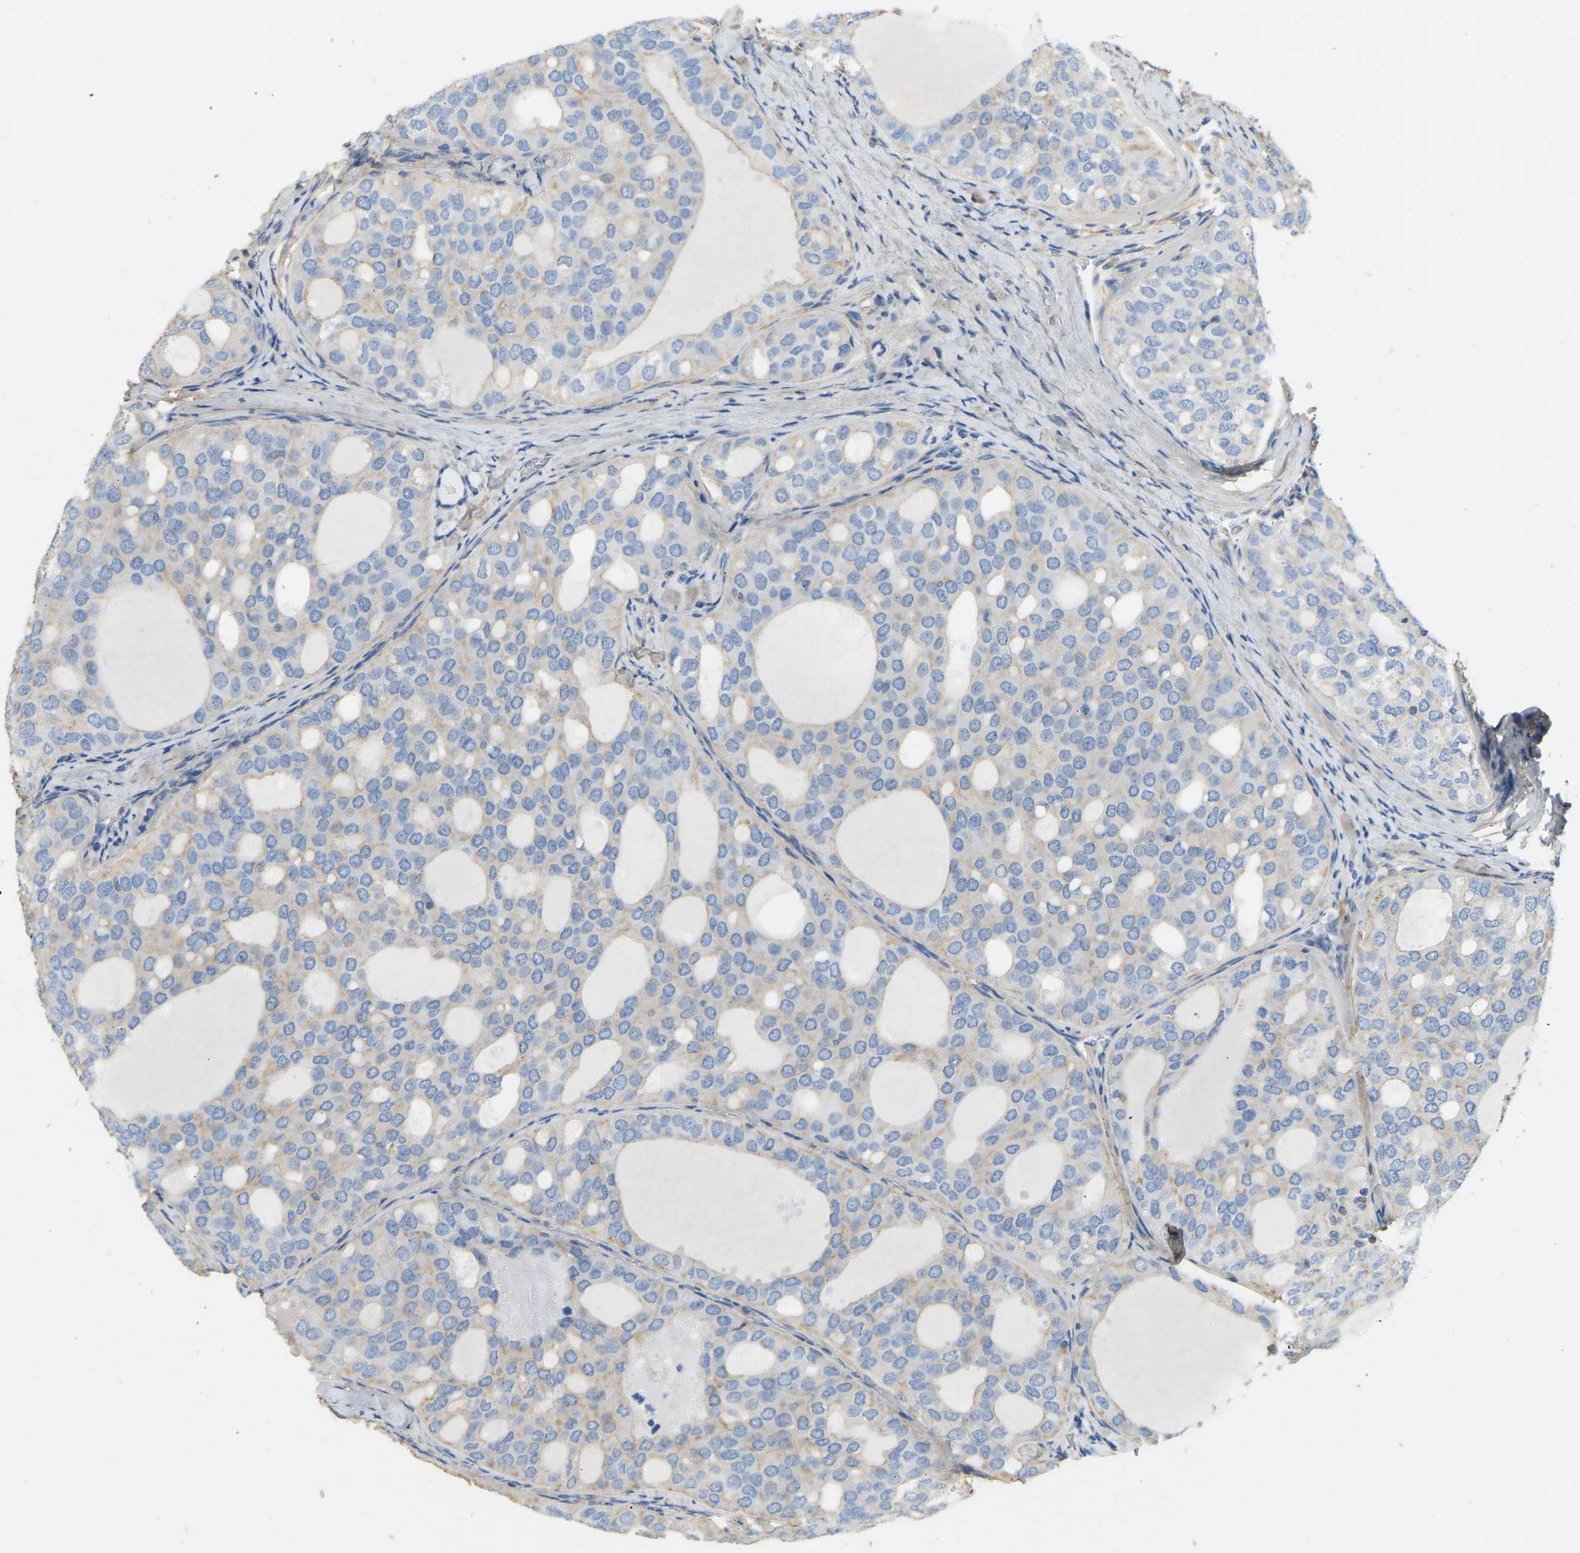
{"staining": {"intensity": "moderate", "quantity": "<25%", "location": "cytoplasmic/membranous"}, "tissue": "thyroid cancer", "cell_type": "Tumor cells", "image_type": "cancer", "snomed": [{"axis": "morphology", "description": "Follicular adenoma carcinoma, NOS"}, {"axis": "topography", "description": "Thyroid gland"}], "caption": "Tumor cells exhibit low levels of moderate cytoplasmic/membranous staining in approximately <25% of cells in thyroid follicular adenoma carcinoma. The staining is performed using DAB brown chromogen to label protein expression. The nuclei are counter-stained blue using hematoxylin.", "gene": "TECTA", "patient": {"sex": "male", "age": 75}}